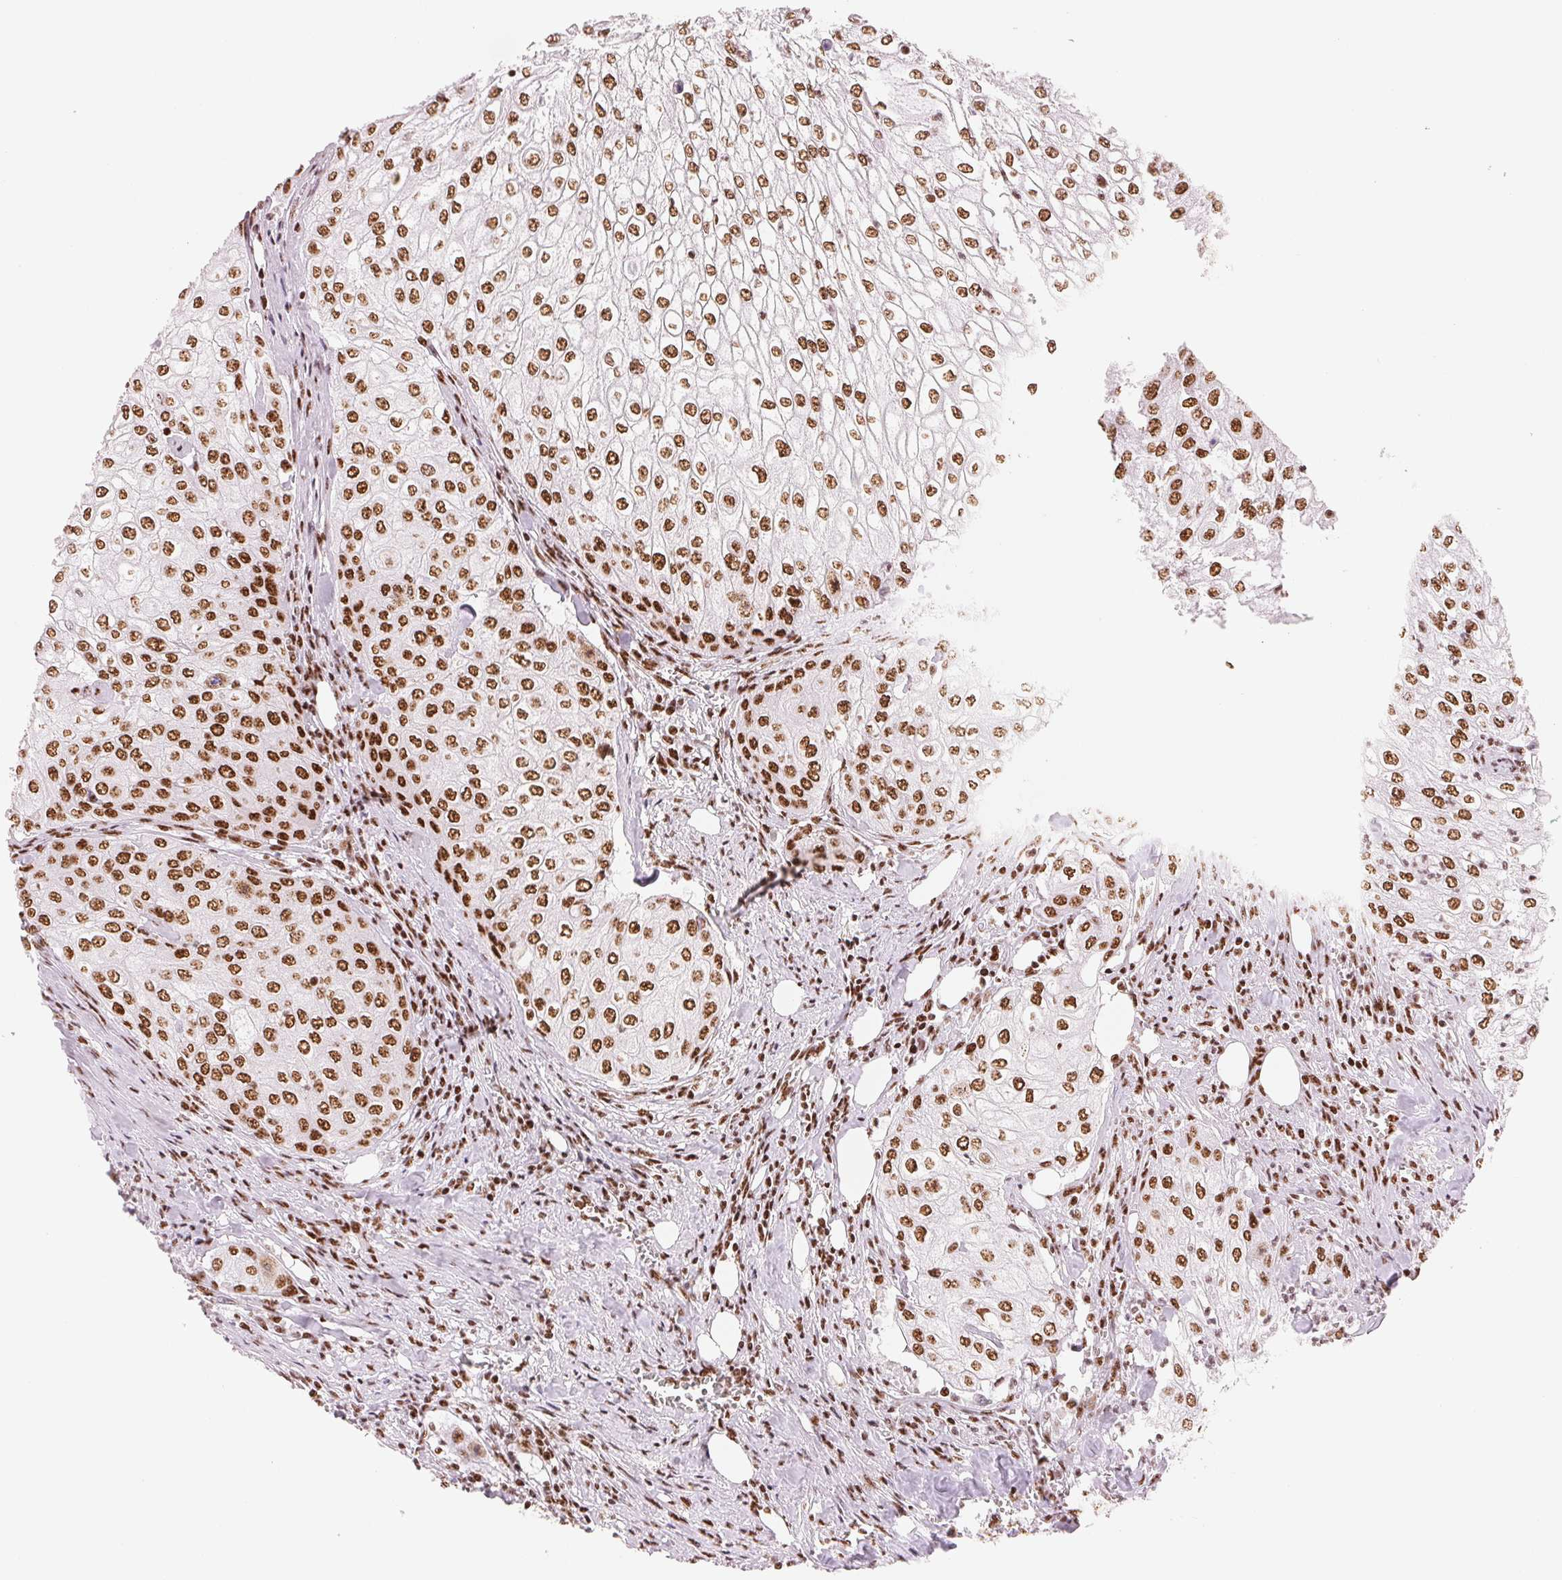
{"staining": {"intensity": "strong", "quantity": ">75%", "location": "nuclear"}, "tissue": "urothelial cancer", "cell_type": "Tumor cells", "image_type": "cancer", "snomed": [{"axis": "morphology", "description": "Urothelial carcinoma, High grade"}, {"axis": "topography", "description": "Urinary bladder"}], "caption": "Immunohistochemical staining of human urothelial cancer reveals high levels of strong nuclear expression in about >75% of tumor cells.", "gene": "NXF1", "patient": {"sex": "male", "age": 62}}